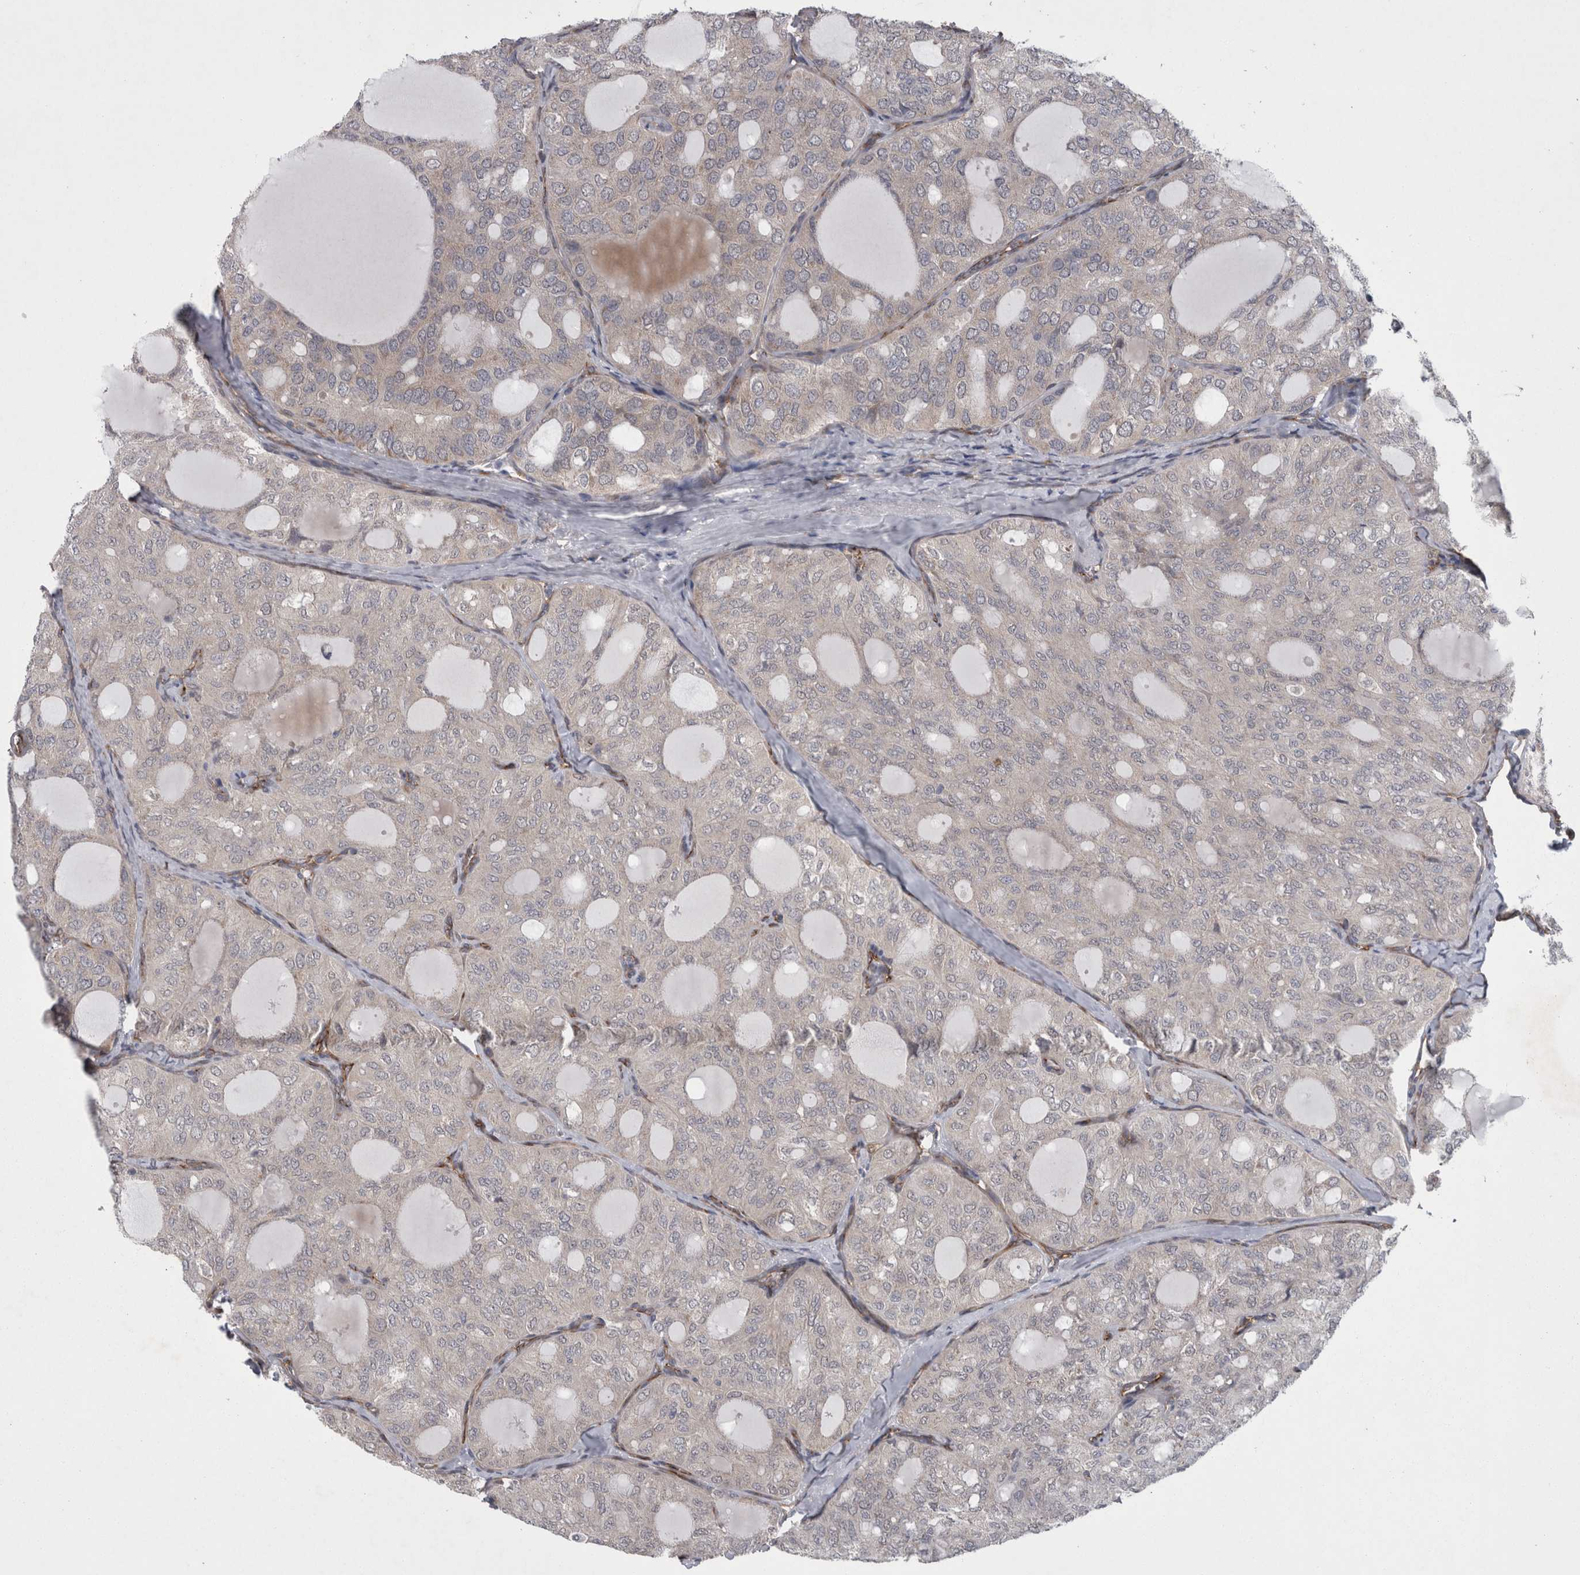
{"staining": {"intensity": "negative", "quantity": "none", "location": "none"}, "tissue": "thyroid cancer", "cell_type": "Tumor cells", "image_type": "cancer", "snomed": [{"axis": "morphology", "description": "Follicular adenoma carcinoma, NOS"}, {"axis": "topography", "description": "Thyroid gland"}], "caption": "DAB immunohistochemical staining of human follicular adenoma carcinoma (thyroid) shows no significant staining in tumor cells.", "gene": "DDX6", "patient": {"sex": "male", "age": 75}}